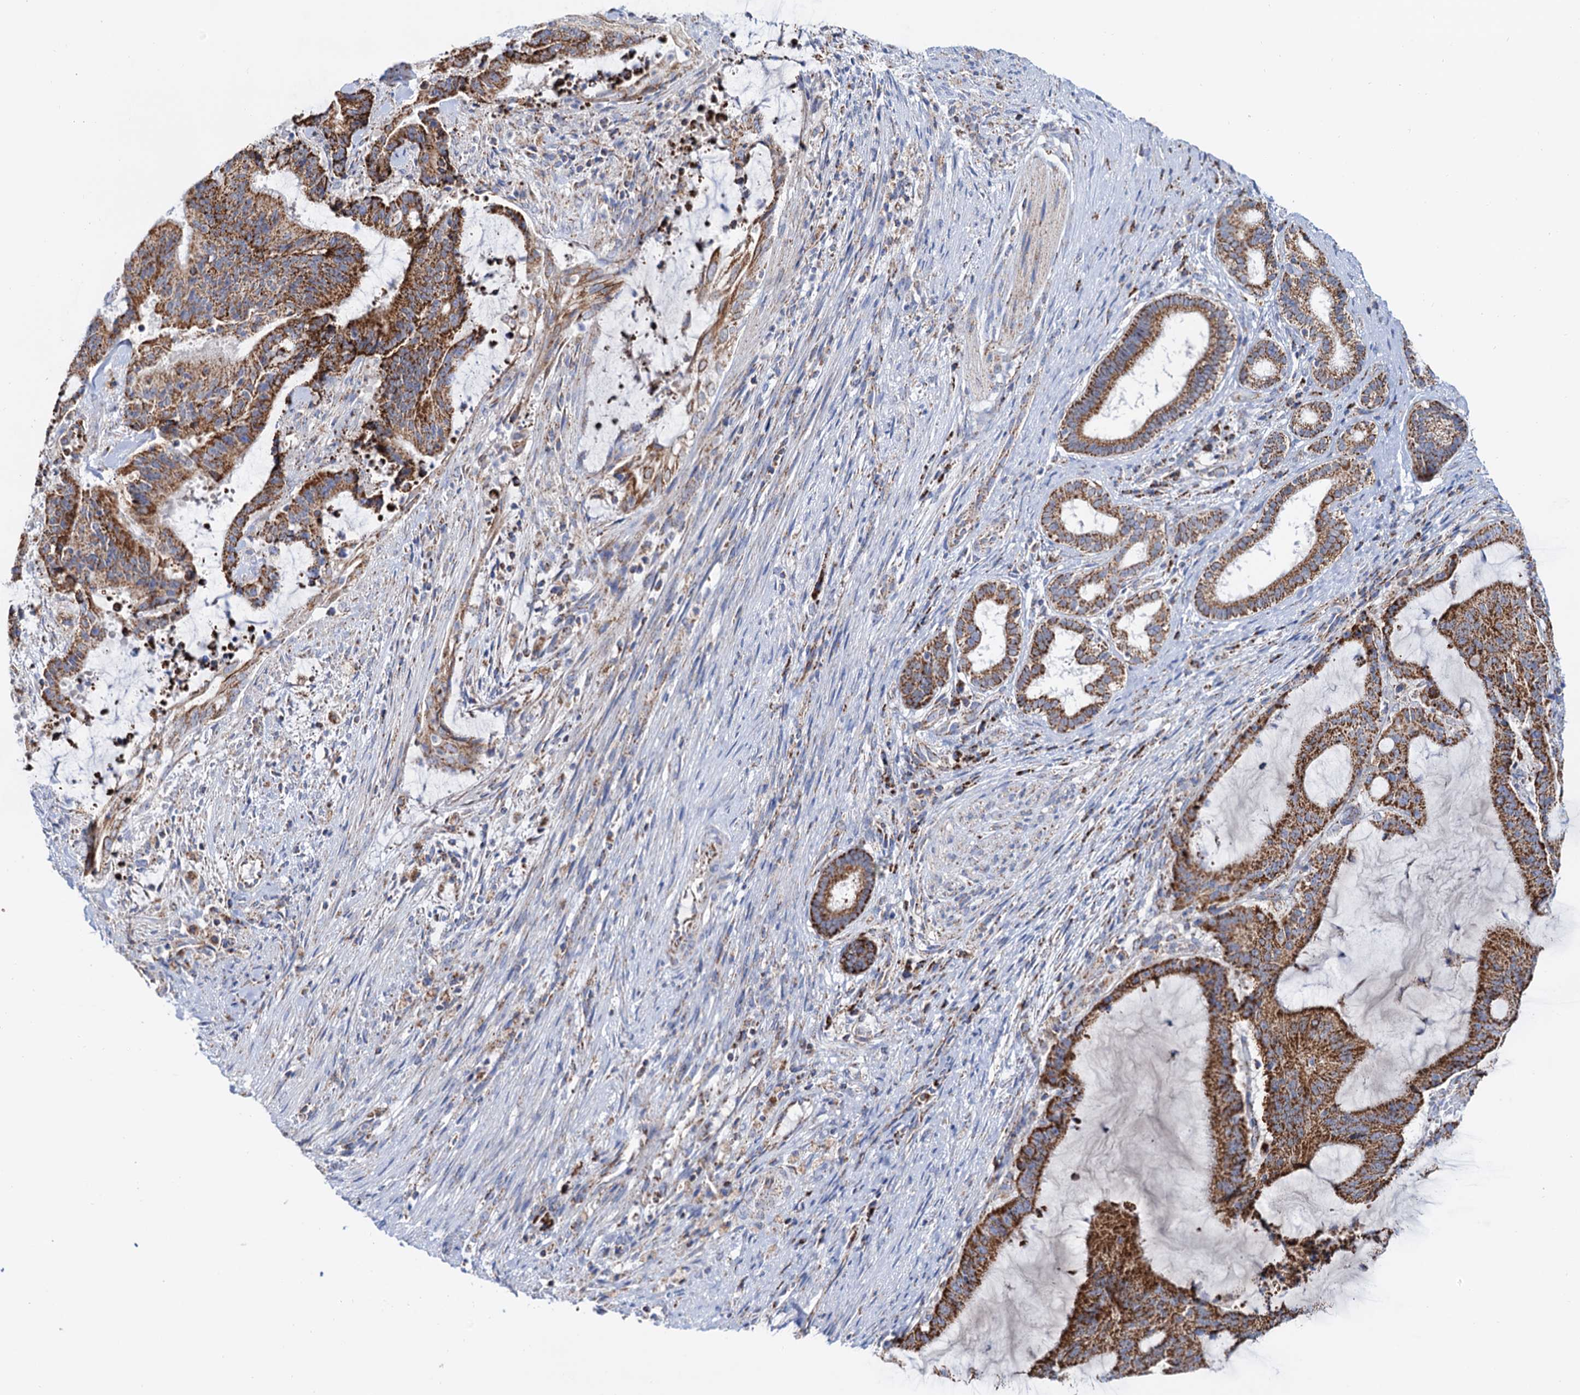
{"staining": {"intensity": "strong", "quantity": ">75%", "location": "cytoplasmic/membranous"}, "tissue": "liver cancer", "cell_type": "Tumor cells", "image_type": "cancer", "snomed": [{"axis": "morphology", "description": "Normal tissue, NOS"}, {"axis": "morphology", "description": "Cholangiocarcinoma"}, {"axis": "topography", "description": "Liver"}, {"axis": "topography", "description": "Peripheral nerve tissue"}], "caption": "IHC of liver cancer (cholangiocarcinoma) shows high levels of strong cytoplasmic/membranous staining in approximately >75% of tumor cells. The staining is performed using DAB brown chromogen to label protein expression. The nuclei are counter-stained blue using hematoxylin.", "gene": "C2CD3", "patient": {"sex": "female", "age": 73}}